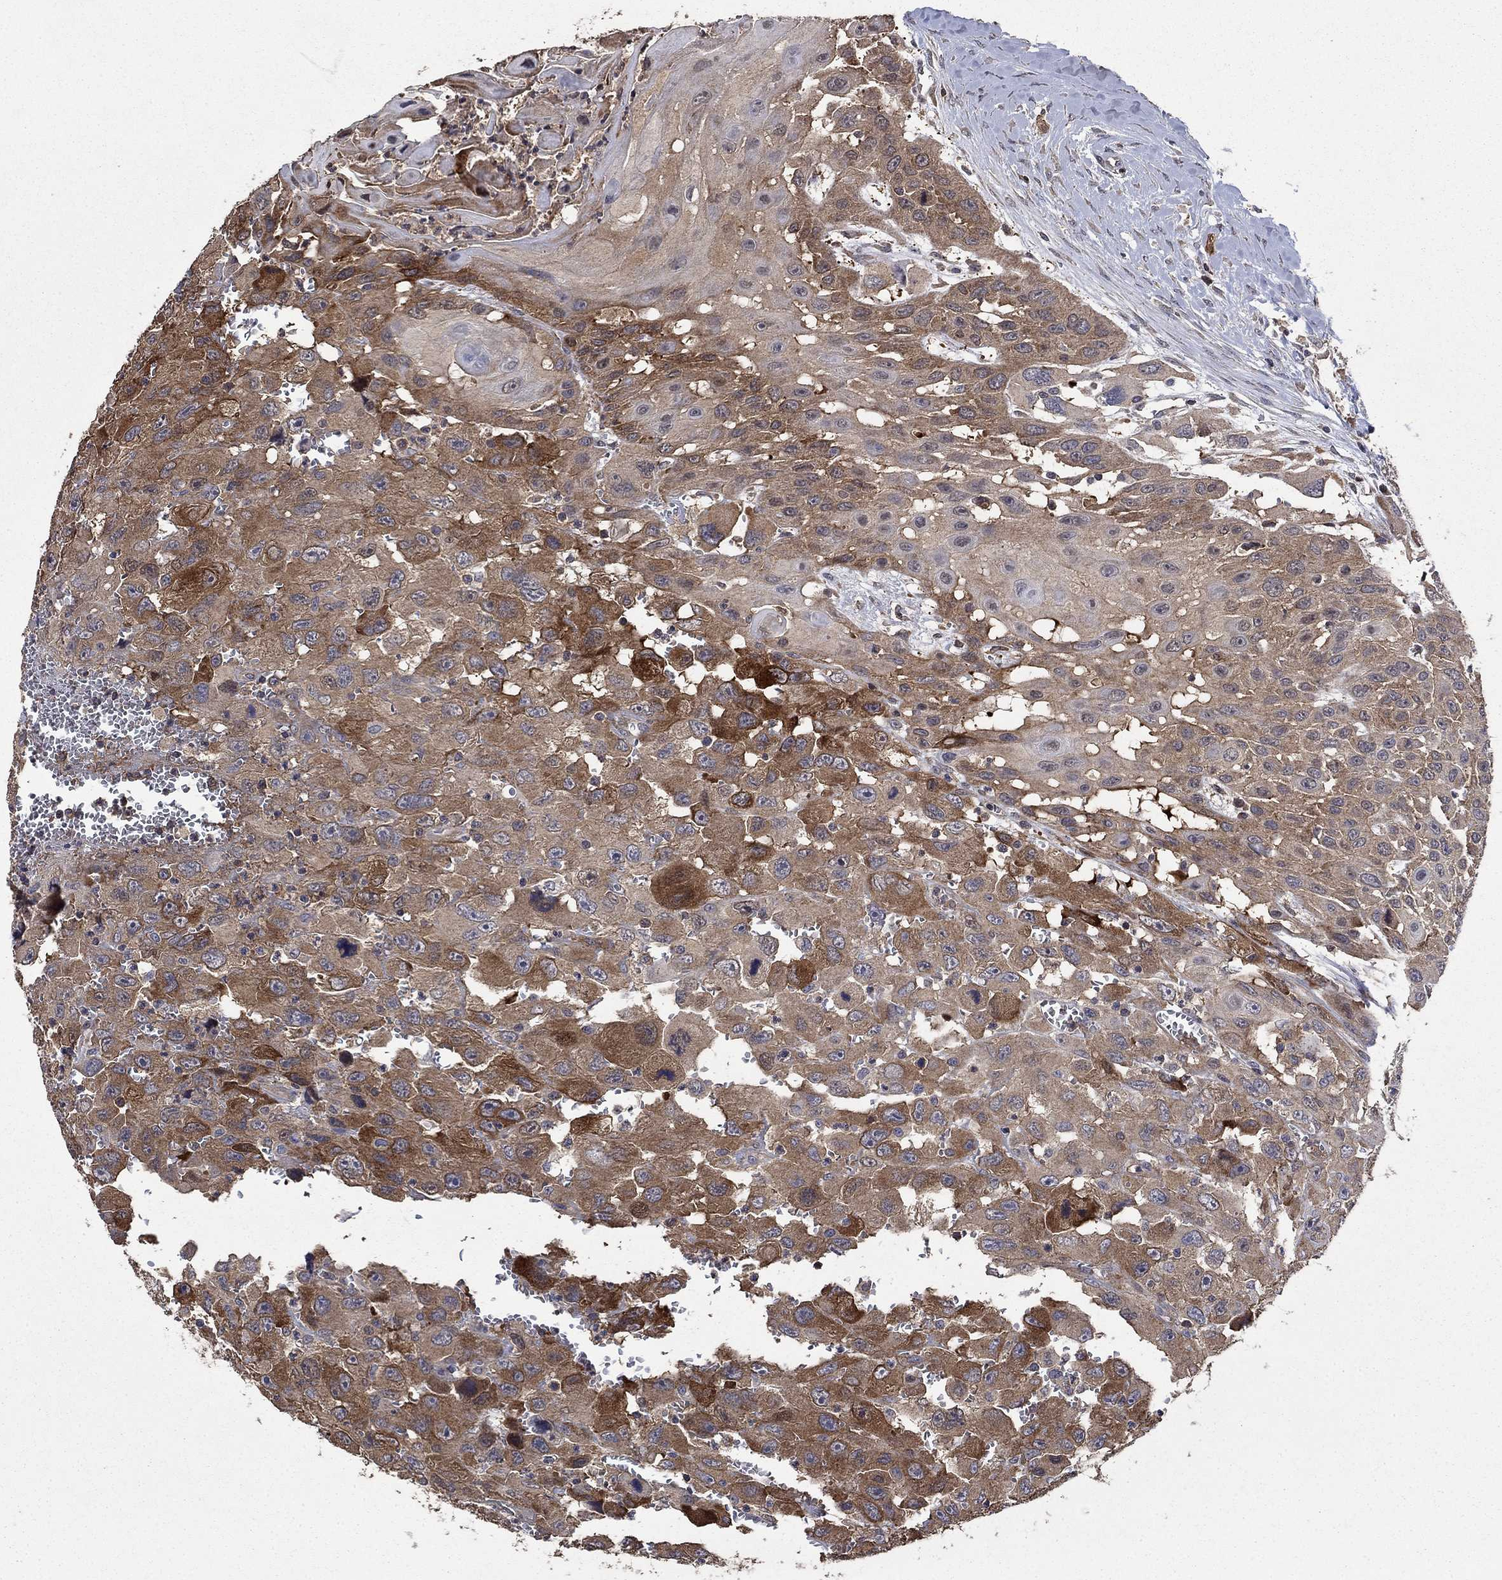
{"staining": {"intensity": "strong", "quantity": "25%-75%", "location": "cytoplasmic/membranous"}, "tissue": "head and neck cancer", "cell_type": "Tumor cells", "image_type": "cancer", "snomed": [{"axis": "morphology", "description": "Squamous cell carcinoma, NOS"}, {"axis": "morphology", "description": "Squamous cell carcinoma, metastatic, NOS"}, {"axis": "topography", "description": "Oral tissue"}, {"axis": "topography", "description": "Head-Neck"}], "caption": "Immunohistochemistry (IHC) micrograph of human head and neck metastatic squamous cell carcinoma stained for a protein (brown), which displays high levels of strong cytoplasmic/membranous staining in approximately 25%-75% of tumor cells.", "gene": "DVL1", "patient": {"sex": "female", "age": 85}}